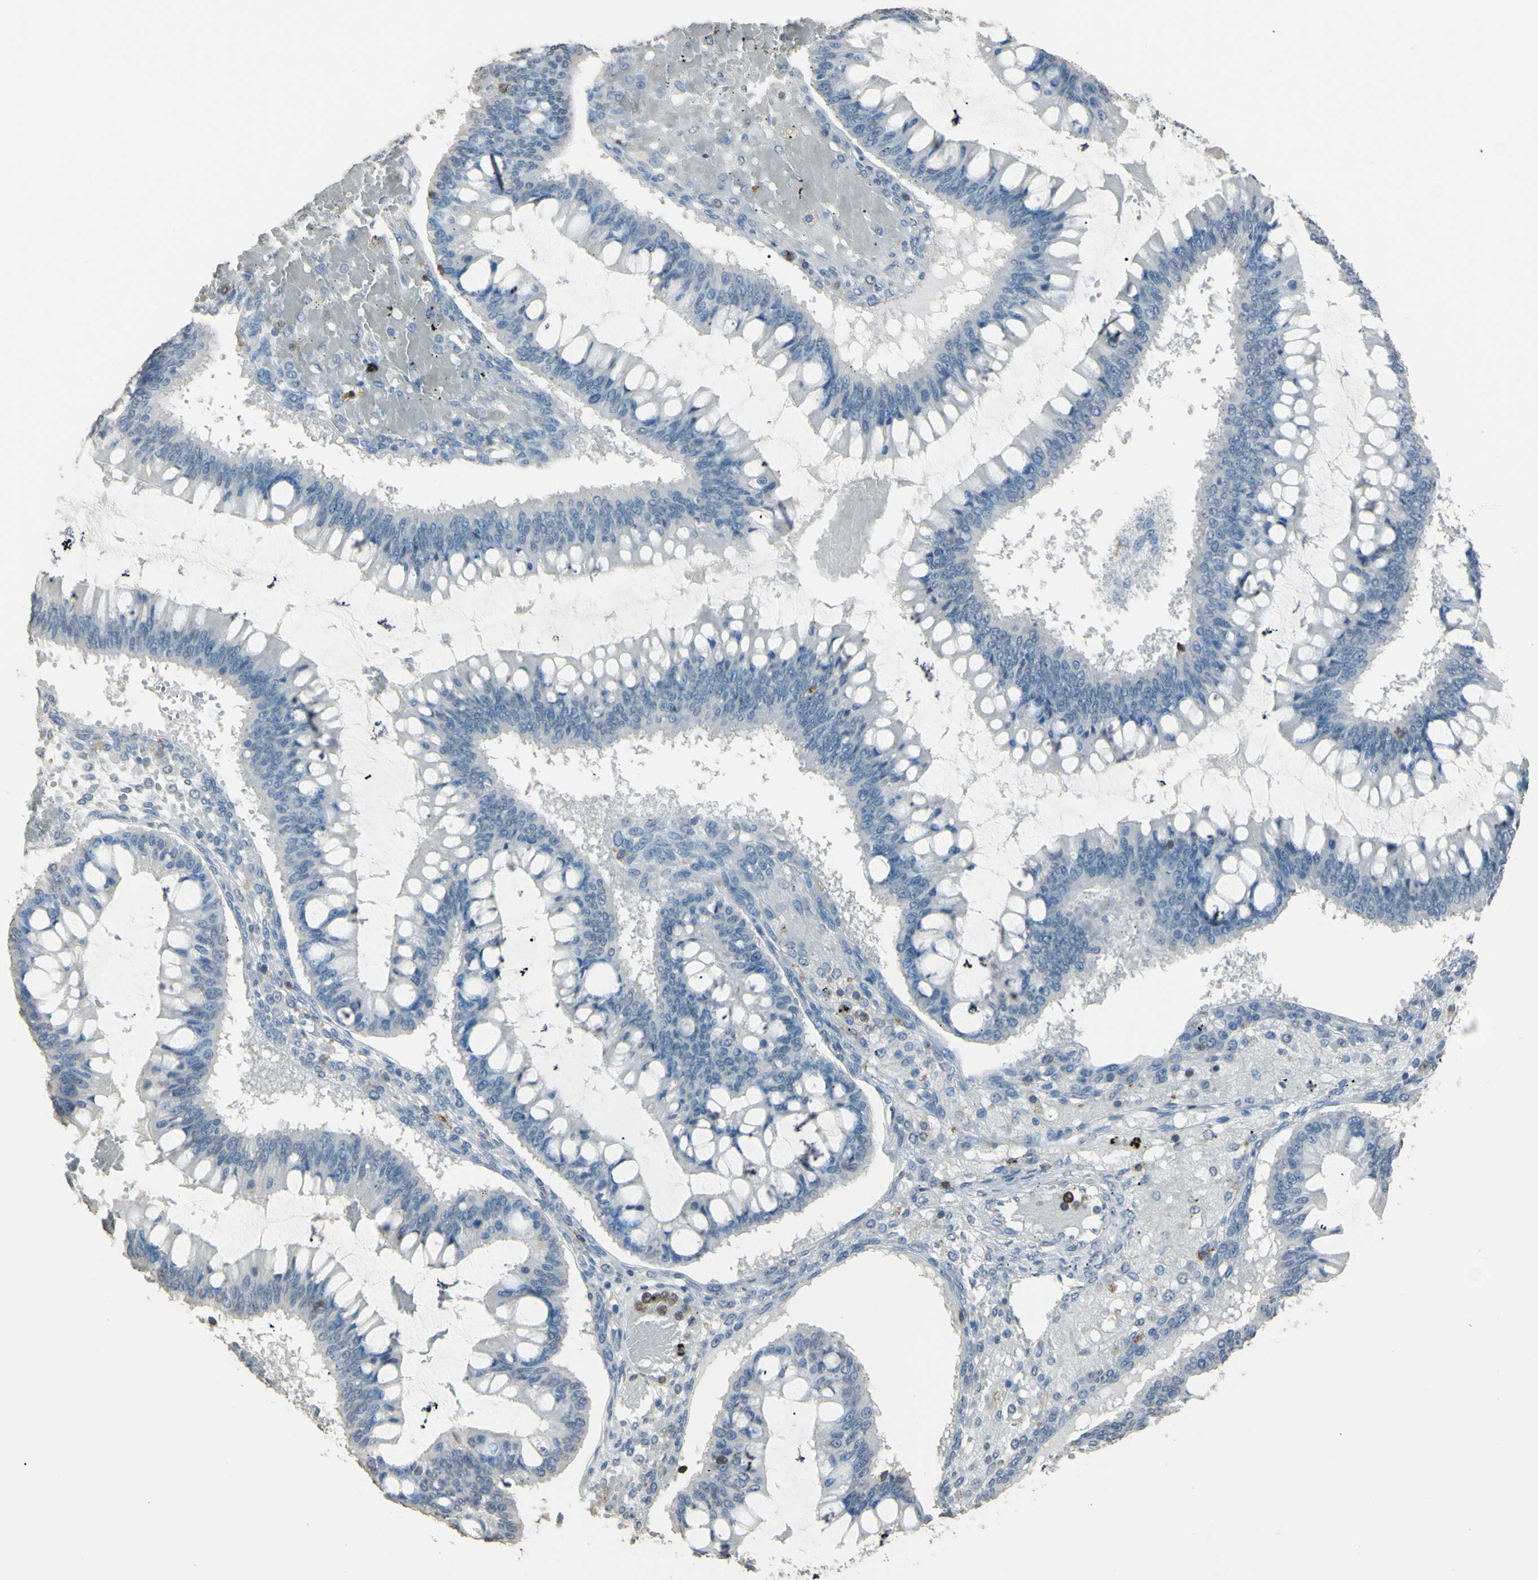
{"staining": {"intensity": "negative", "quantity": "none", "location": "none"}, "tissue": "ovarian cancer", "cell_type": "Tumor cells", "image_type": "cancer", "snomed": [{"axis": "morphology", "description": "Cystadenocarcinoma, mucinous, NOS"}, {"axis": "topography", "description": "Ovary"}], "caption": "The IHC micrograph has no significant expression in tumor cells of ovarian cancer tissue.", "gene": "PSTPIP1", "patient": {"sex": "female", "age": 73}}